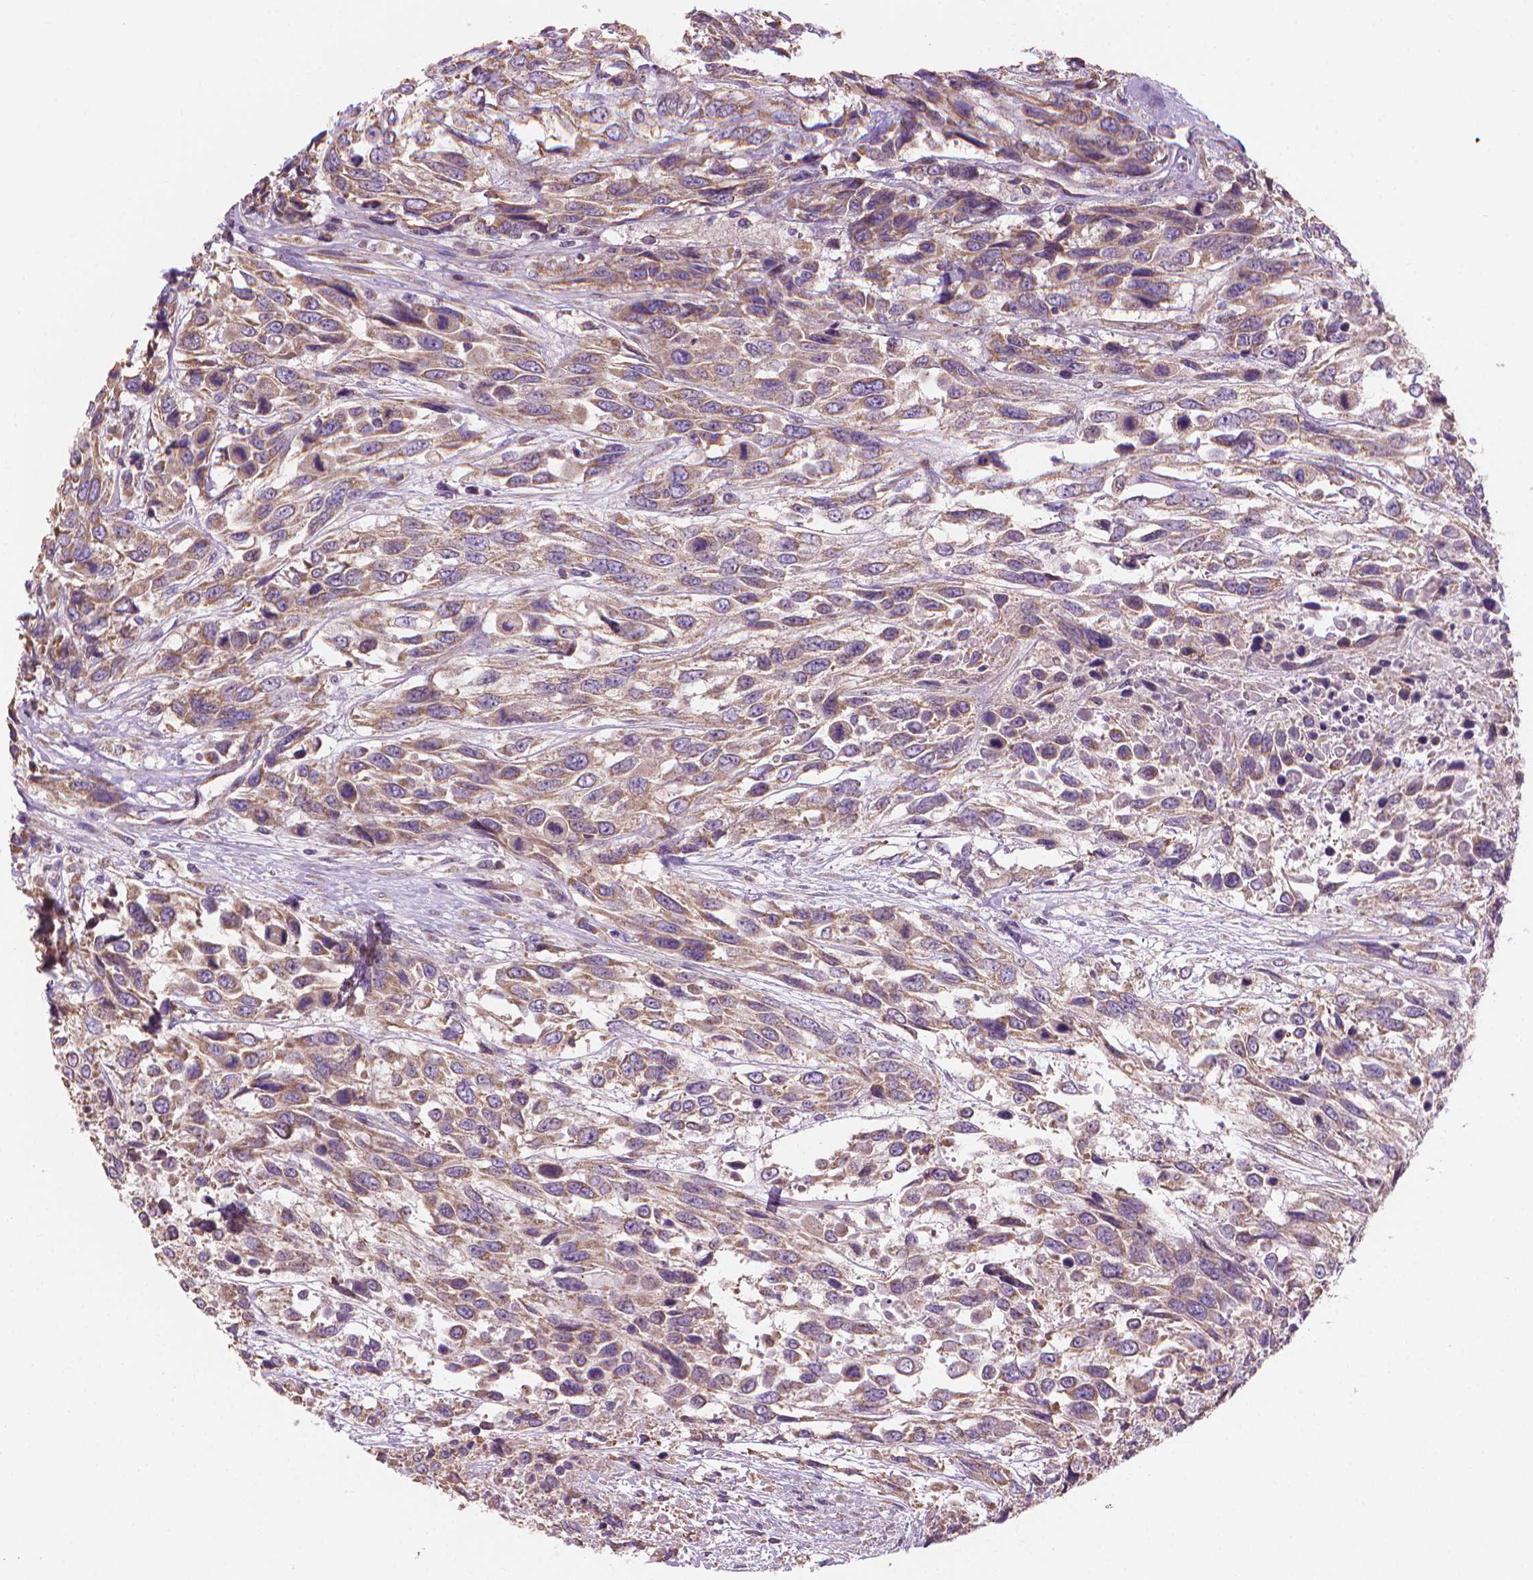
{"staining": {"intensity": "moderate", "quantity": "25%-75%", "location": "cytoplasmic/membranous"}, "tissue": "urothelial cancer", "cell_type": "Tumor cells", "image_type": "cancer", "snomed": [{"axis": "morphology", "description": "Urothelial carcinoma, High grade"}, {"axis": "topography", "description": "Urinary bladder"}], "caption": "A histopathology image of human urothelial cancer stained for a protein displays moderate cytoplasmic/membranous brown staining in tumor cells.", "gene": "TTC29", "patient": {"sex": "female", "age": 70}}